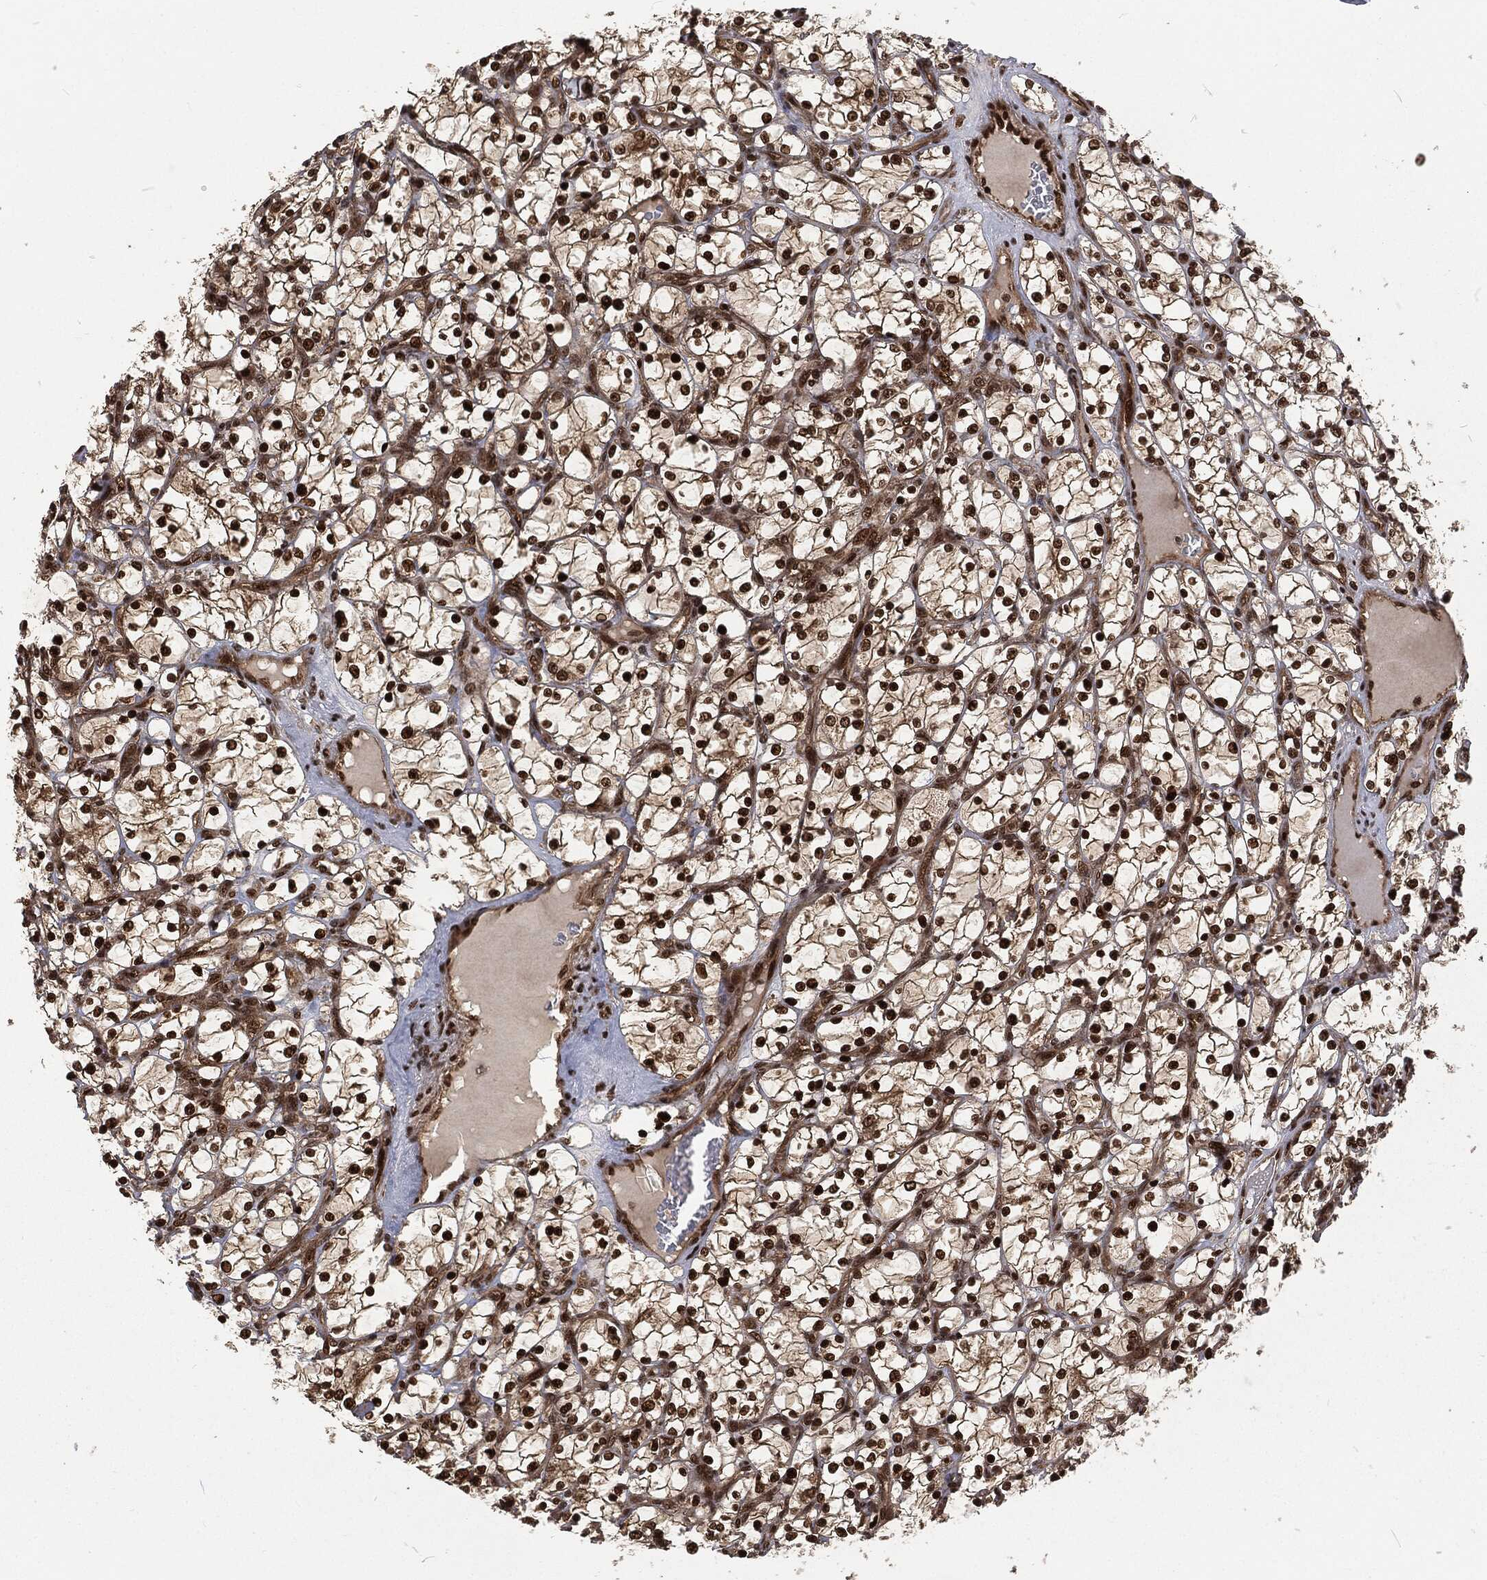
{"staining": {"intensity": "strong", "quantity": ">75%", "location": "nuclear"}, "tissue": "renal cancer", "cell_type": "Tumor cells", "image_type": "cancer", "snomed": [{"axis": "morphology", "description": "Adenocarcinoma, NOS"}, {"axis": "topography", "description": "Kidney"}], "caption": "Strong nuclear protein positivity is seen in about >75% of tumor cells in renal adenocarcinoma. Using DAB (3,3'-diaminobenzidine) (brown) and hematoxylin (blue) stains, captured at high magnification using brightfield microscopy.", "gene": "NGRN", "patient": {"sex": "female", "age": 69}}